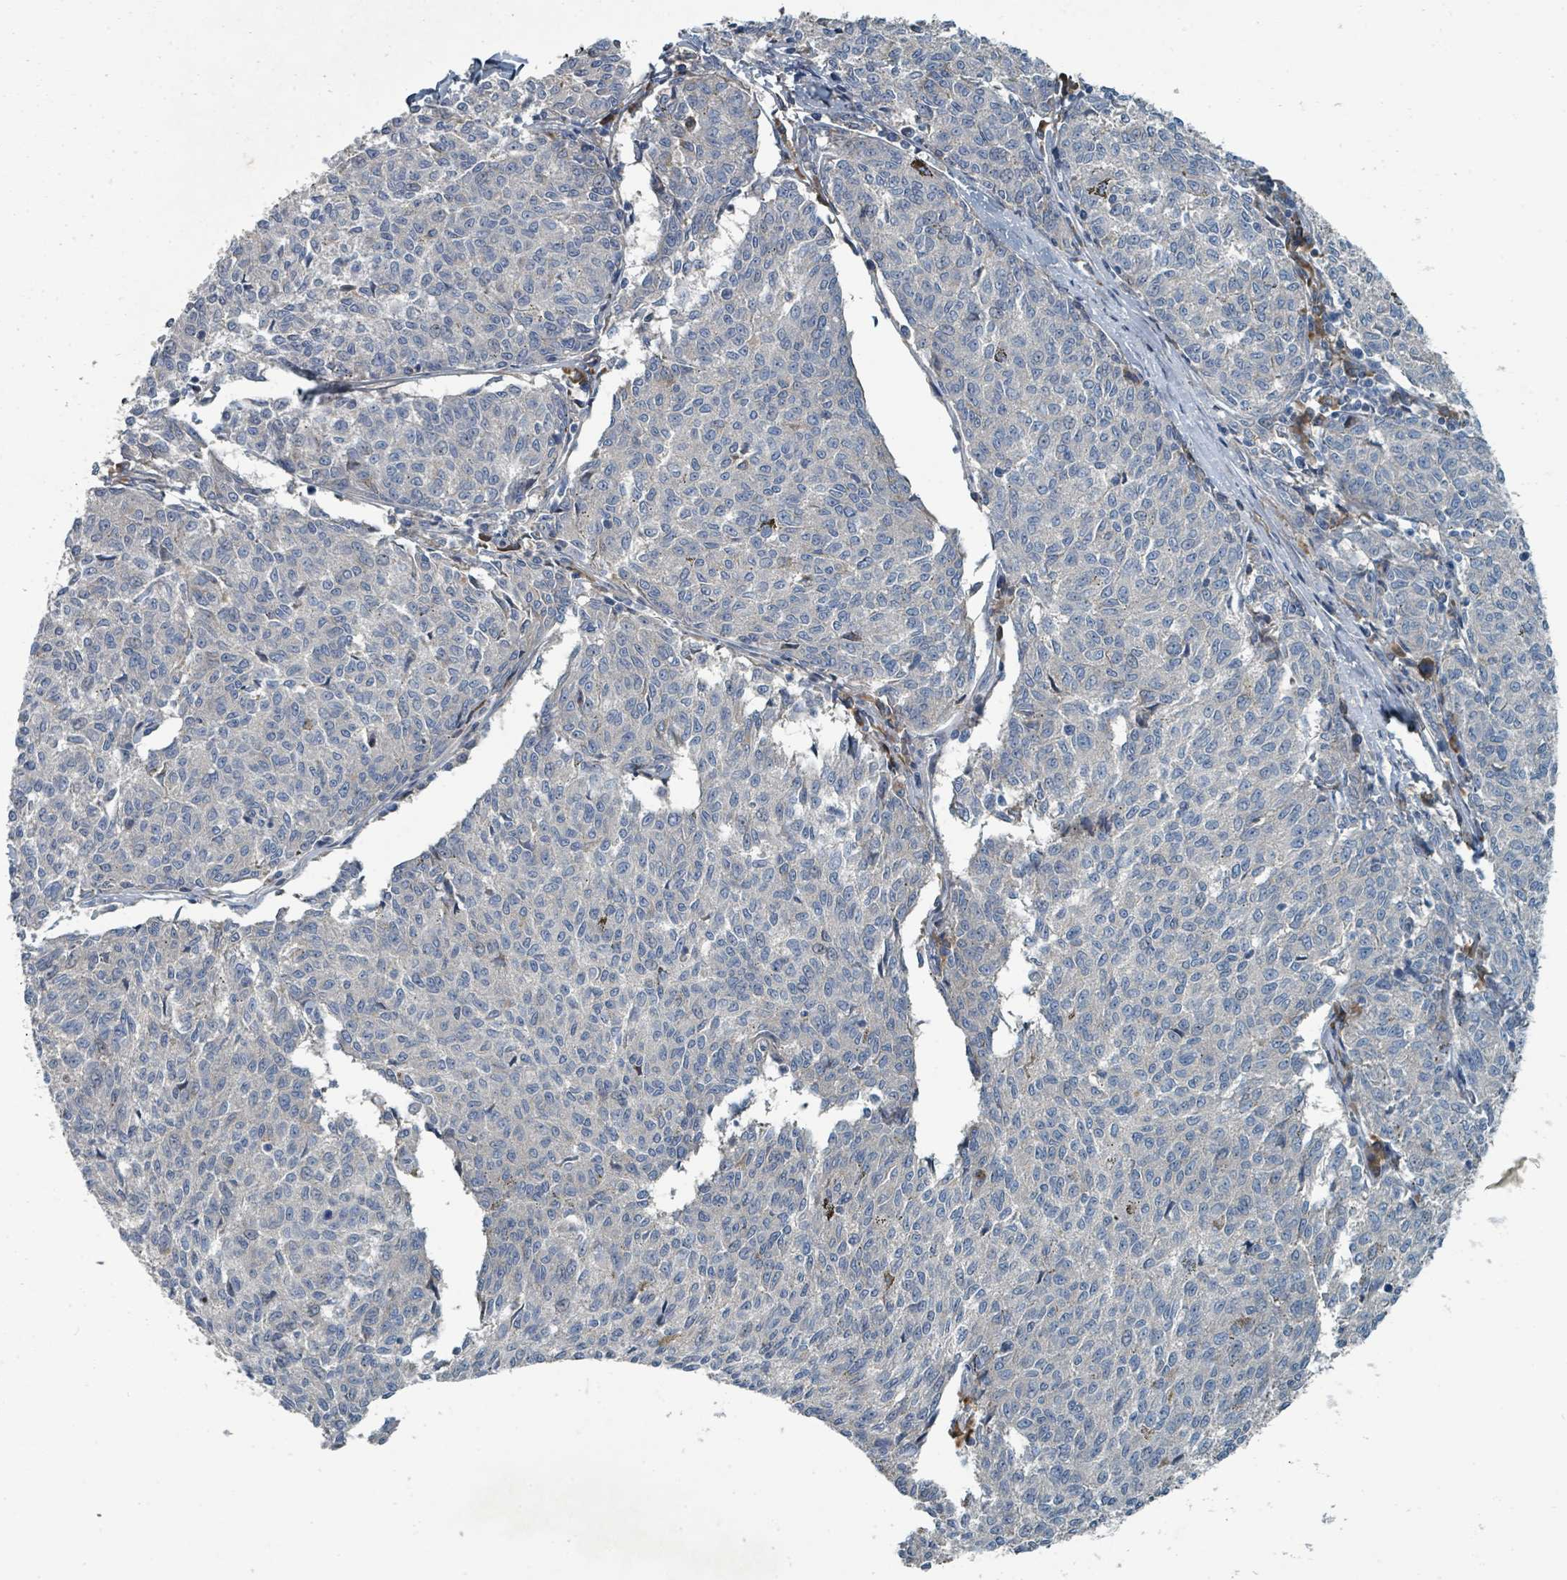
{"staining": {"intensity": "negative", "quantity": "none", "location": "none"}, "tissue": "melanoma", "cell_type": "Tumor cells", "image_type": "cancer", "snomed": [{"axis": "morphology", "description": "Malignant melanoma, NOS"}, {"axis": "topography", "description": "Skin"}], "caption": "Immunohistochemical staining of malignant melanoma exhibits no significant staining in tumor cells. (DAB immunohistochemistry visualized using brightfield microscopy, high magnification).", "gene": "SLC44A5", "patient": {"sex": "female", "age": 72}}